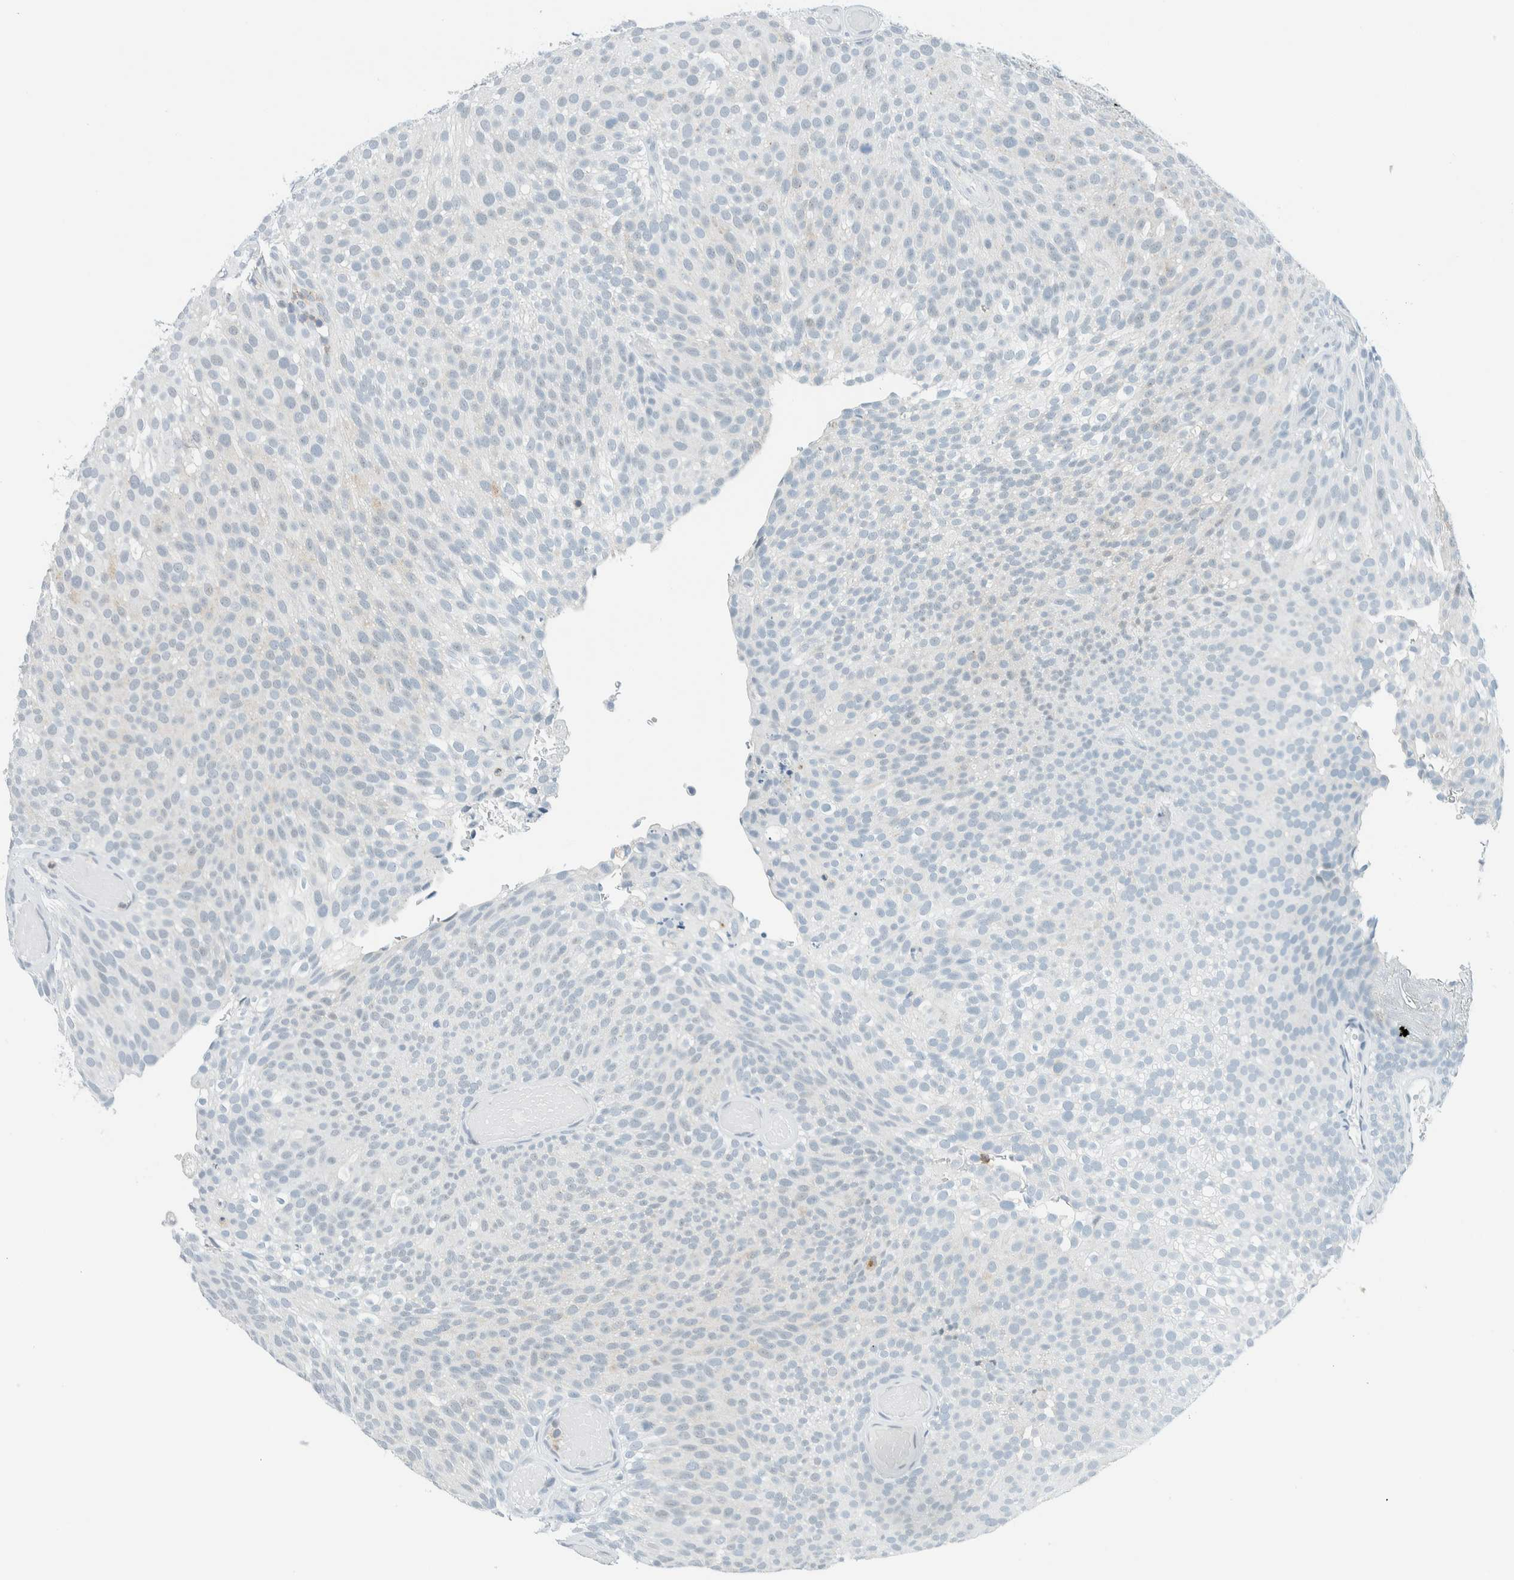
{"staining": {"intensity": "negative", "quantity": "none", "location": "none"}, "tissue": "urothelial cancer", "cell_type": "Tumor cells", "image_type": "cancer", "snomed": [{"axis": "morphology", "description": "Urothelial carcinoma, Low grade"}, {"axis": "topography", "description": "Urinary bladder"}], "caption": "IHC image of human urothelial cancer stained for a protein (brown), which shows no staining in tumor cells. (DAB immunohistochemistry, high magnification).", "gene": "CYSRT1", "patient": {"sex": "male", "age": 78}}